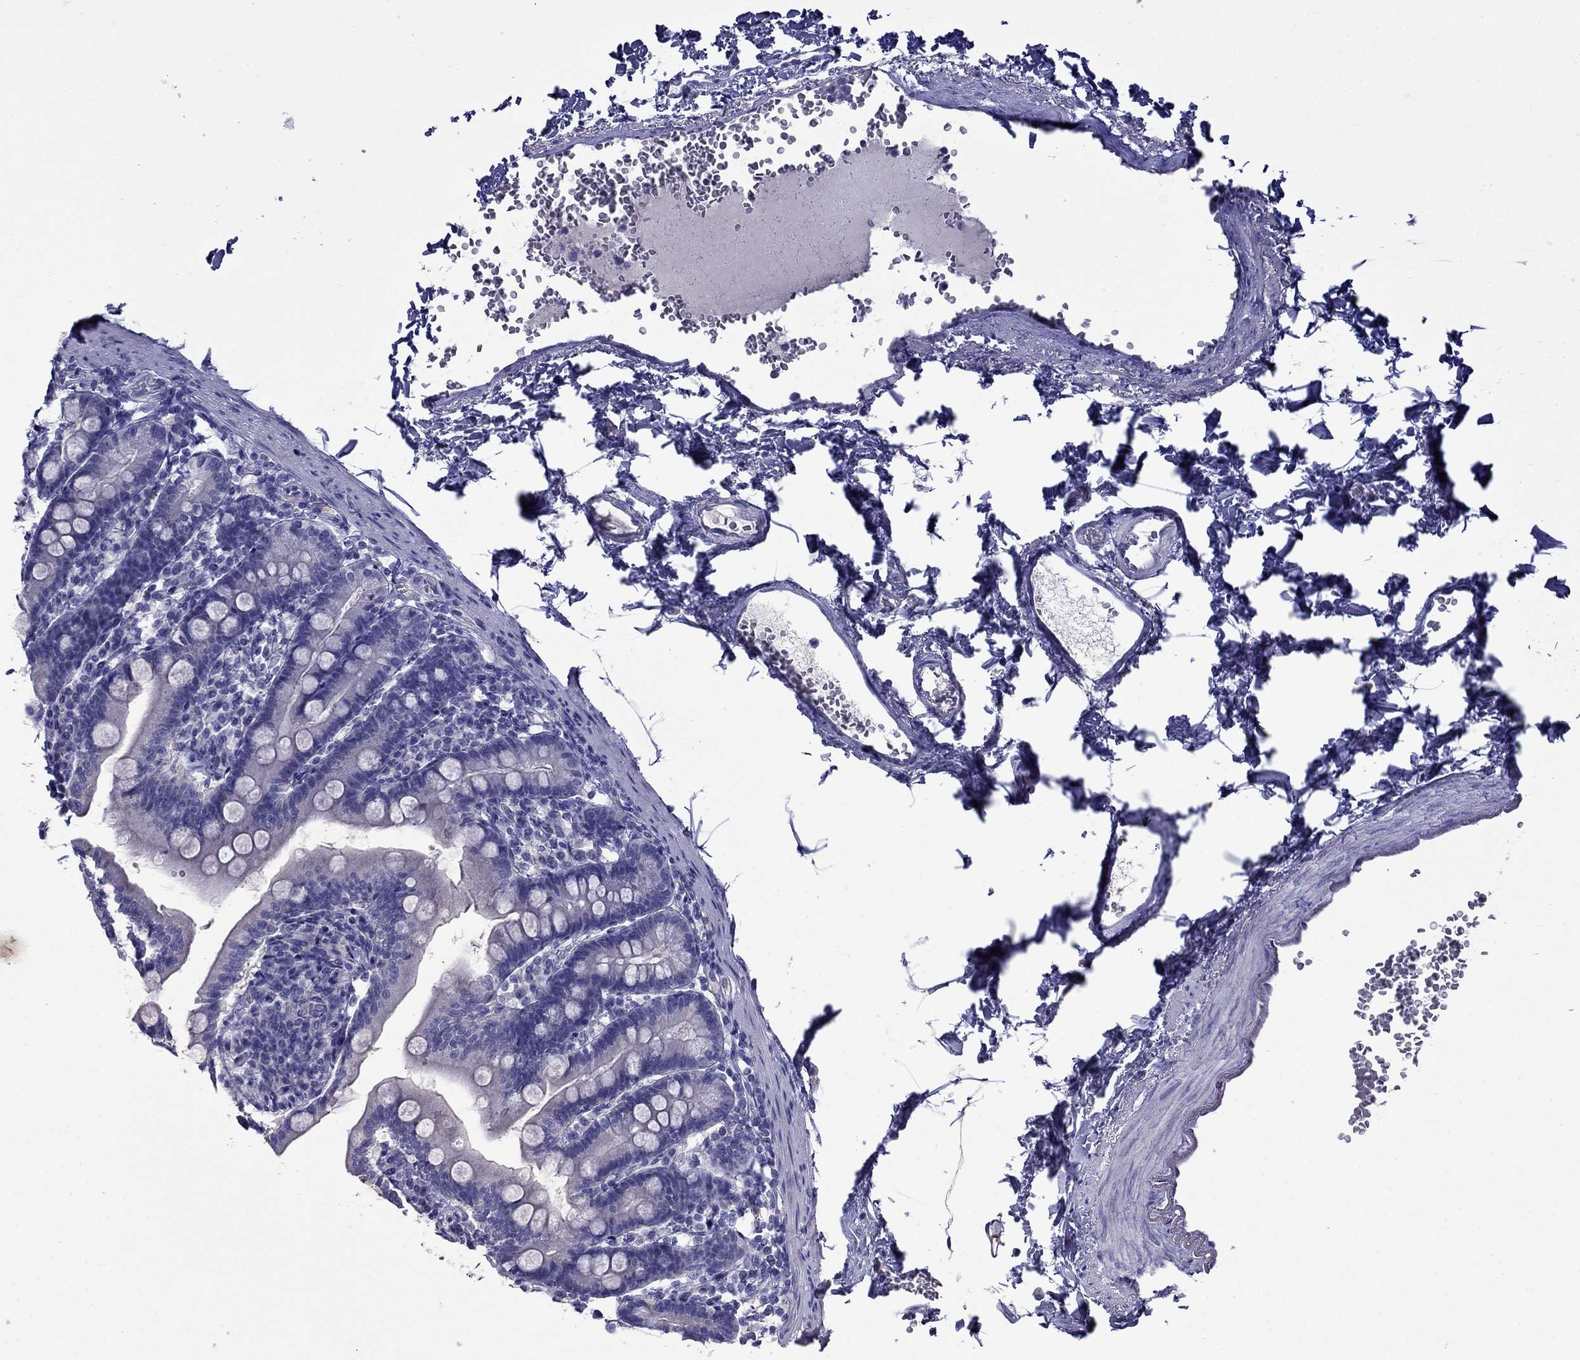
{"staining": {"intensity": "negative", "quantity": "none", "location": "none"}, "tissue": "duodenum", "cell_type": "Glandular cells", "image_type": "normal", "snomed": [{"axis": "morphology", "description": "Normal tissue, NOS"}, {"axis": "topography", "description": "Duodenum"}], "caption": "Glandular cells are negative for brown protein staining in benign duodenum. Brightfield microscopy of immunohistochemistry stained with DAB (3,3'-diaminobenzidine) (brown) and hematoxylin (blue), captured at high magnification.", "gene": "MYO15A", "patient": {"sex": "female", "age": 67}}